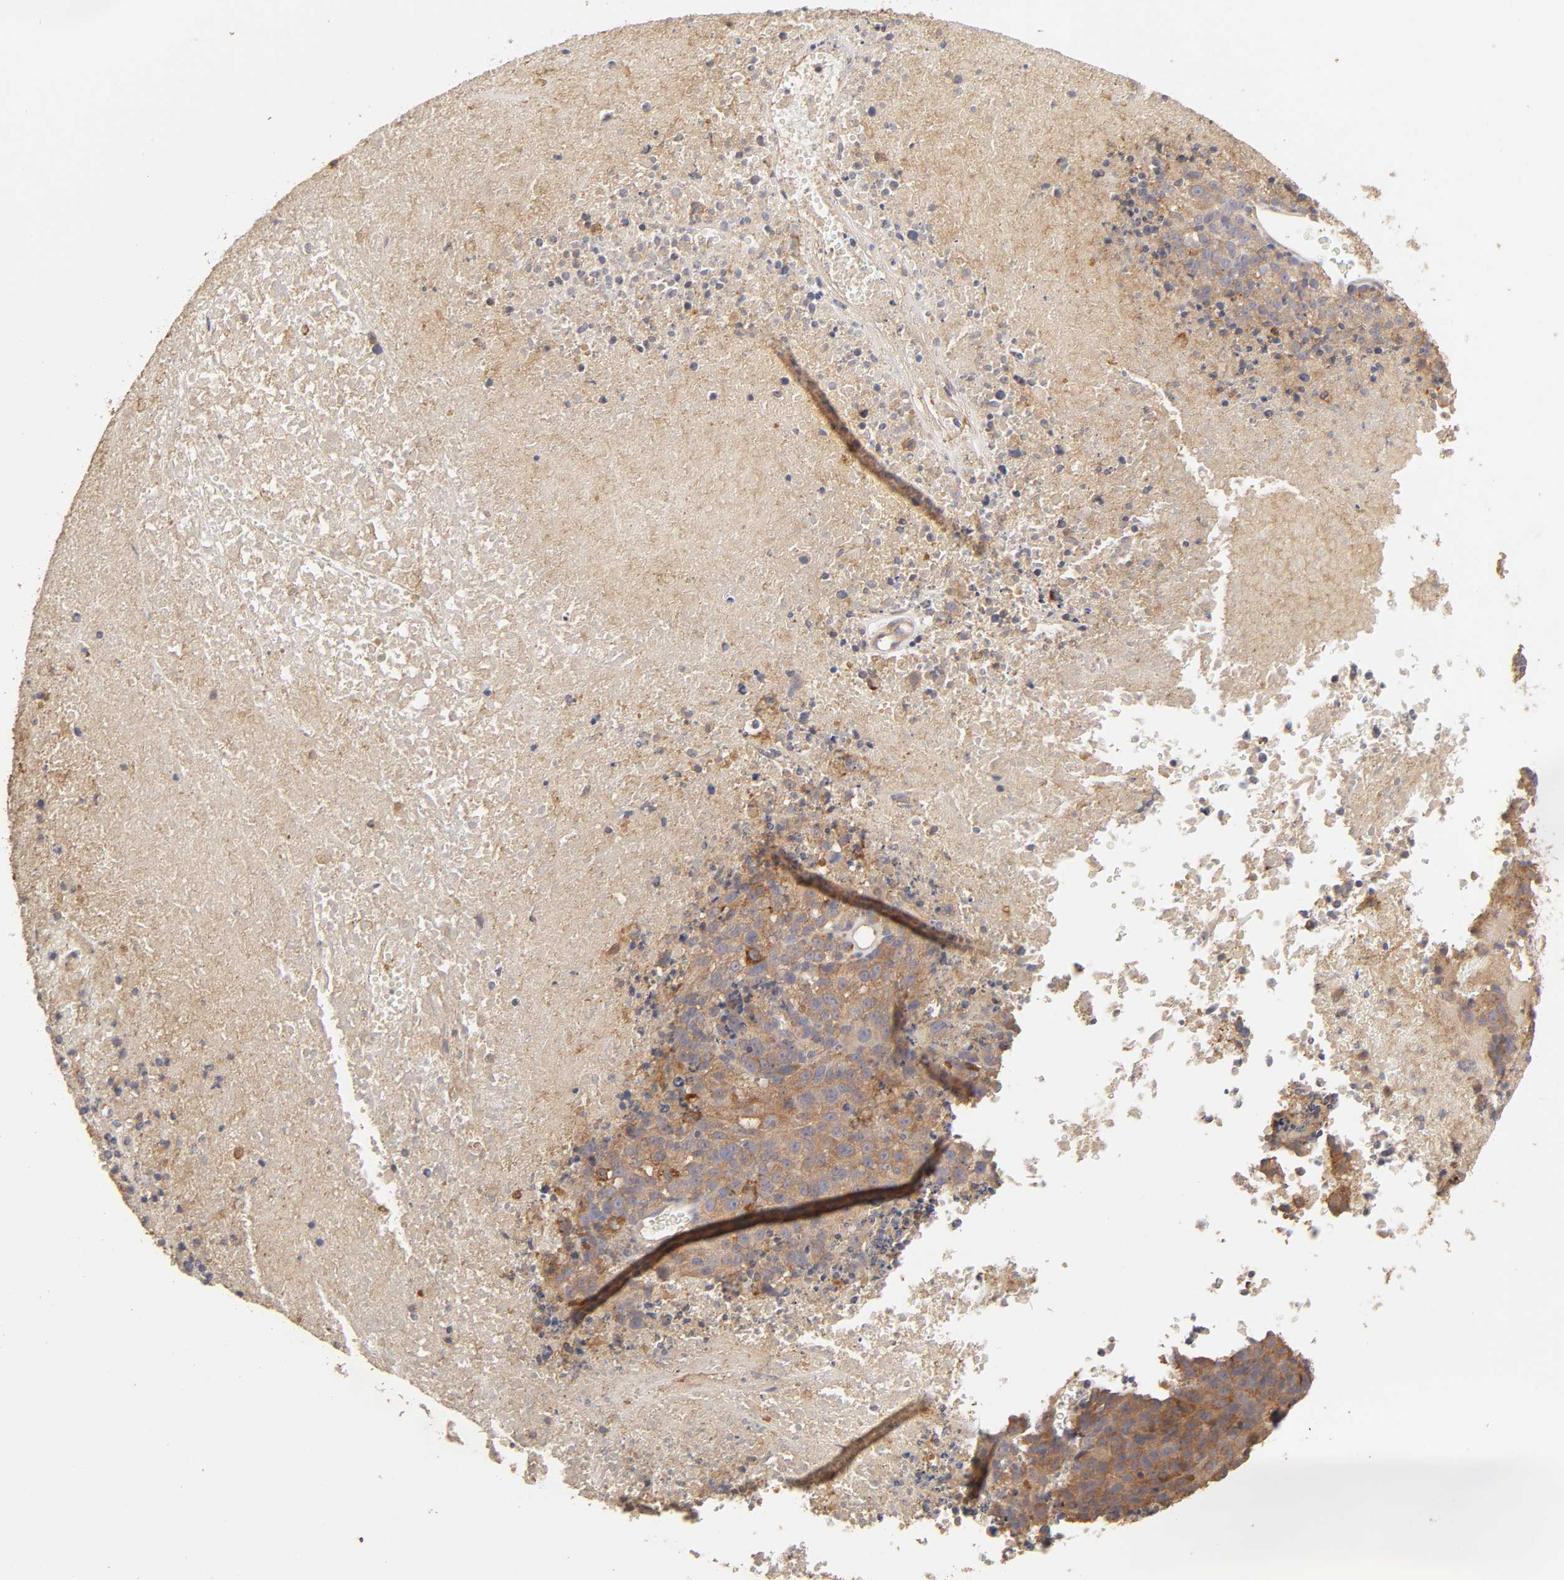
{"staining": {"intensity": "weak", "quantity": ">75%", "location": "cytoplasmic/membranous"}, "tissue": "melanoma", "cell_type": "Tumor cells", "image_type": "cancer", "snomed": [{"axis": "morphology", "description": "Malignant melanoma, Metastatic site"}, {"axis": "topography", "description": "Cerebral cortex"}], "caption": "Melanoma was stained to show a protein in brown. There is low levels of weak cytoplasmic/membranous positivity in about >75% of tumor cells. The staining is performed using DAB brown chromogen to label protein expression. The nuclei are counter-stained blue using hematoxylin.", "gene": "AP1G2", "patient": {"sex": "female", "age": 52}}